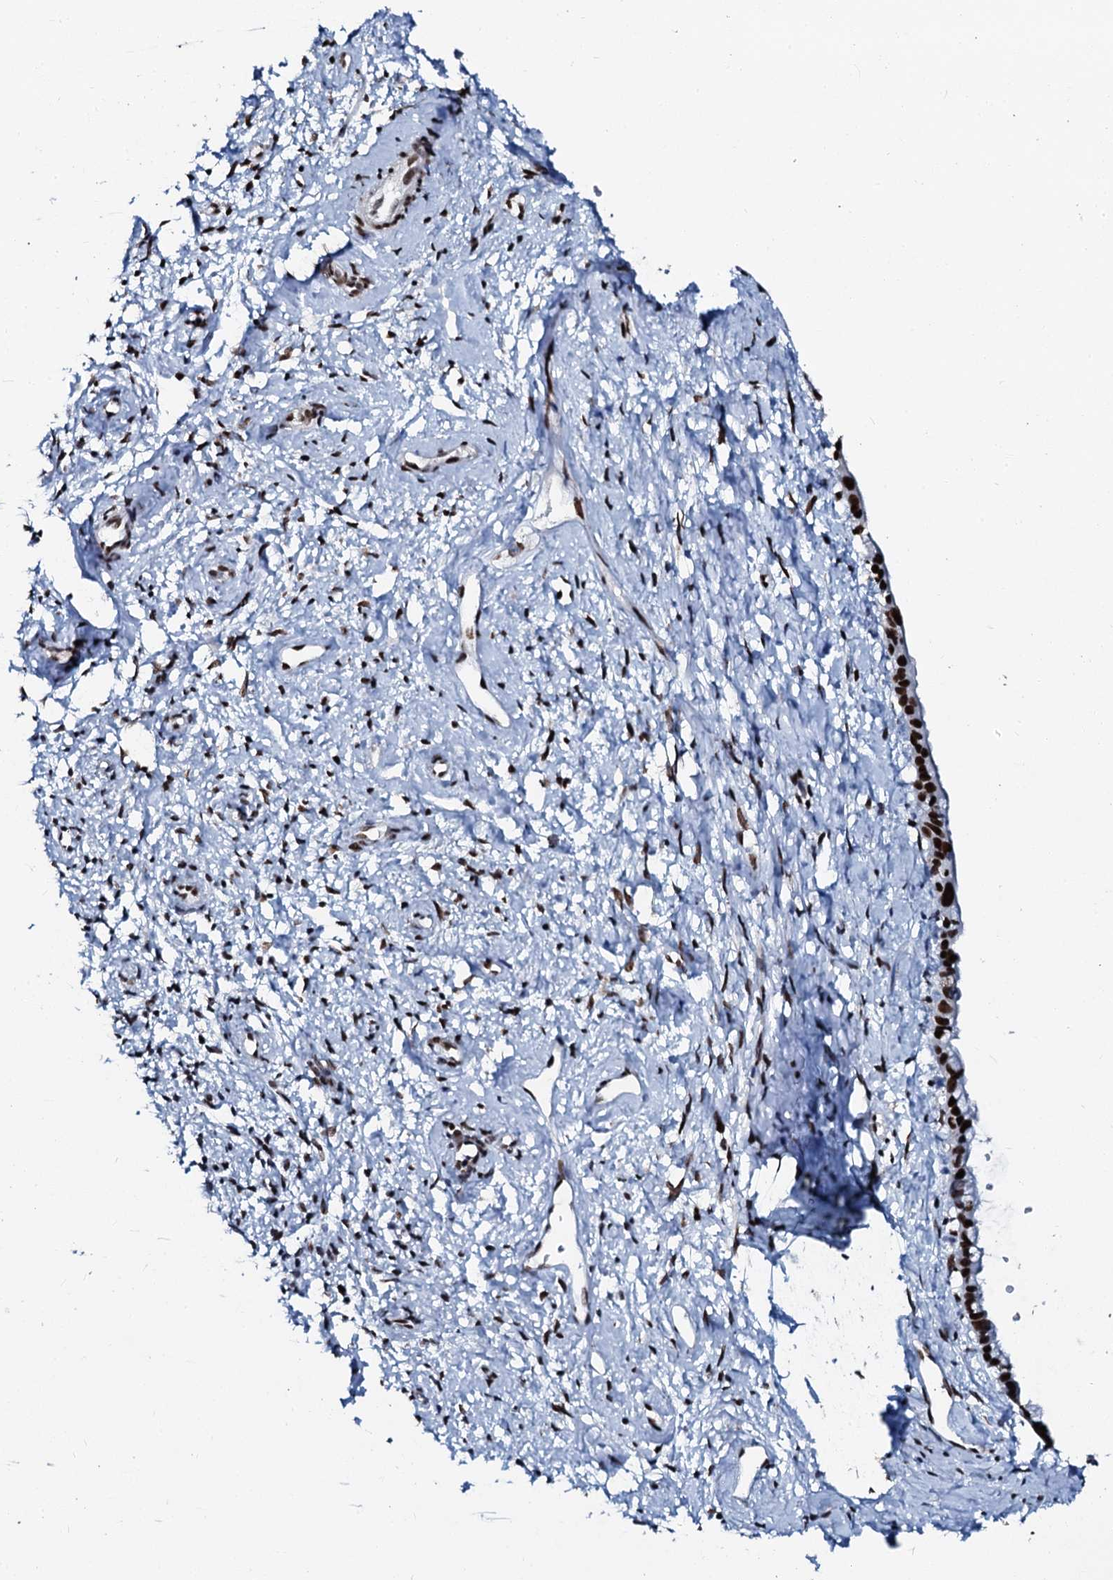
{"staining": {"intensity": "strong", "quantity": ">75%", "location": "nuclear"}, "tissue": "cervix", "cell_type": "Glandular cells", "image_type": "normal", "snomed": [{"axis": "morphology", "description": "Normal tissue, NOS"}, {"axis": "topography", "description": "Cervix"}], "caption": "High-magnification brightfield microscopy of normal cervix stained with DAB (3,3'-diaminobenzidine) (brown) and counterstained with hematoxylin (blue). glandular cells exhibit strong nuclear expression is appreciated in about>75% of cells. (Stains: DAB (3,3'-diaminobenzidine) in brown, nuclei in blue, Microscopy: brightfield microscopy at high magnification).", "gene": "SLTM", "patient": {"sex": "female", "age": 57}}